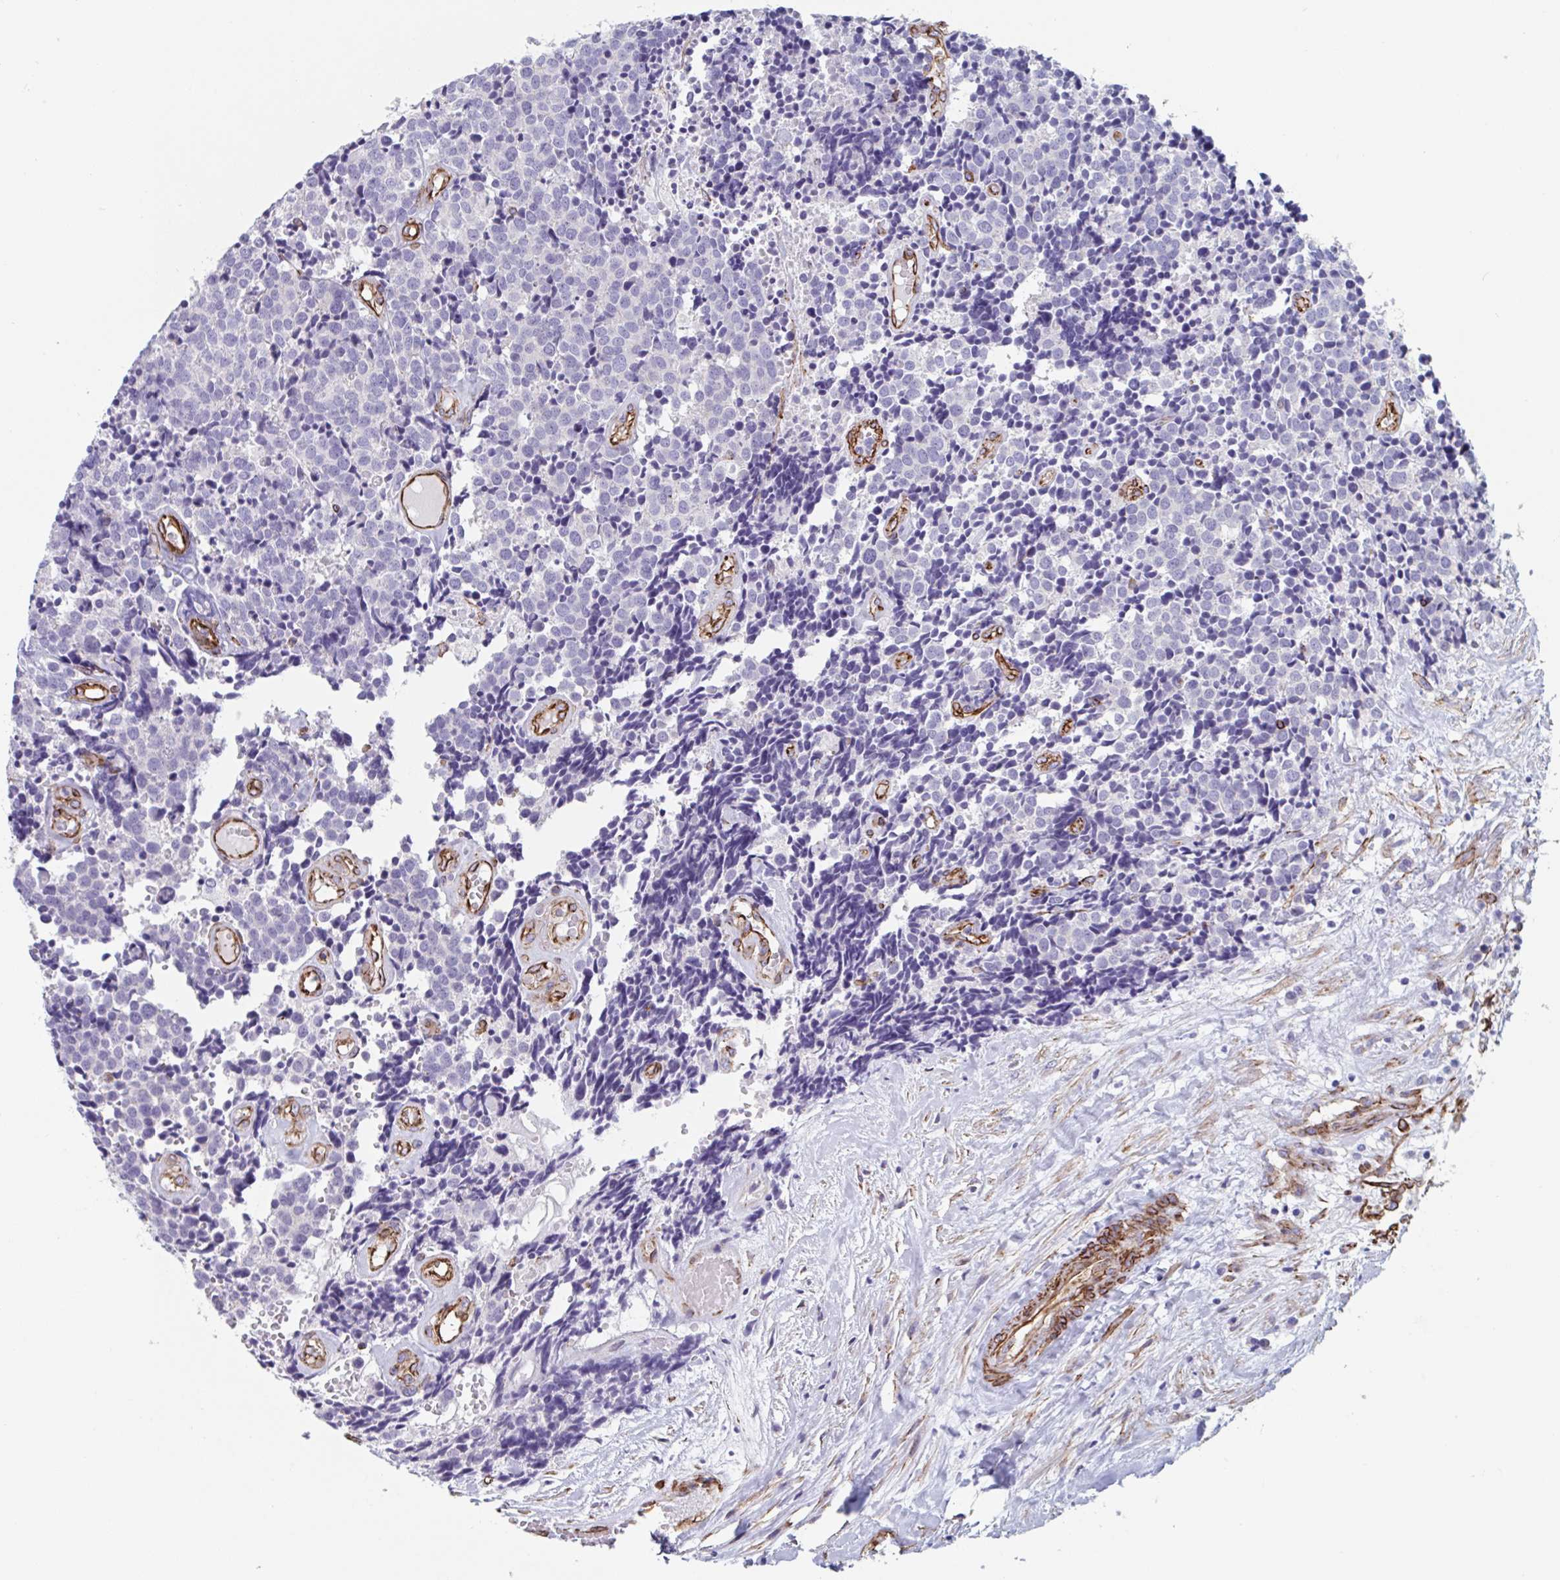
{"staining": {"intensity": "negative", "quantity": "none", "location": "none"}, "tissue": "carcinoid", "cell_type": "Tumor cells", "image_type": "cancer", "snomed": [{"axis": "morphology", "description": "Carcinoid, malignant, NOS"}, {"axis": "topography", "description": "Skin"}], "caption": "Immunohistochemistry (IHC) micrograph of neoplastic tissue: human carcinoid stained with DAB (3,3'-diaminobenzidine) exhibits no significant protein expression in tumor cells.", "gene": "CITED4", "patient": {"sex": "female", "age": 79}}